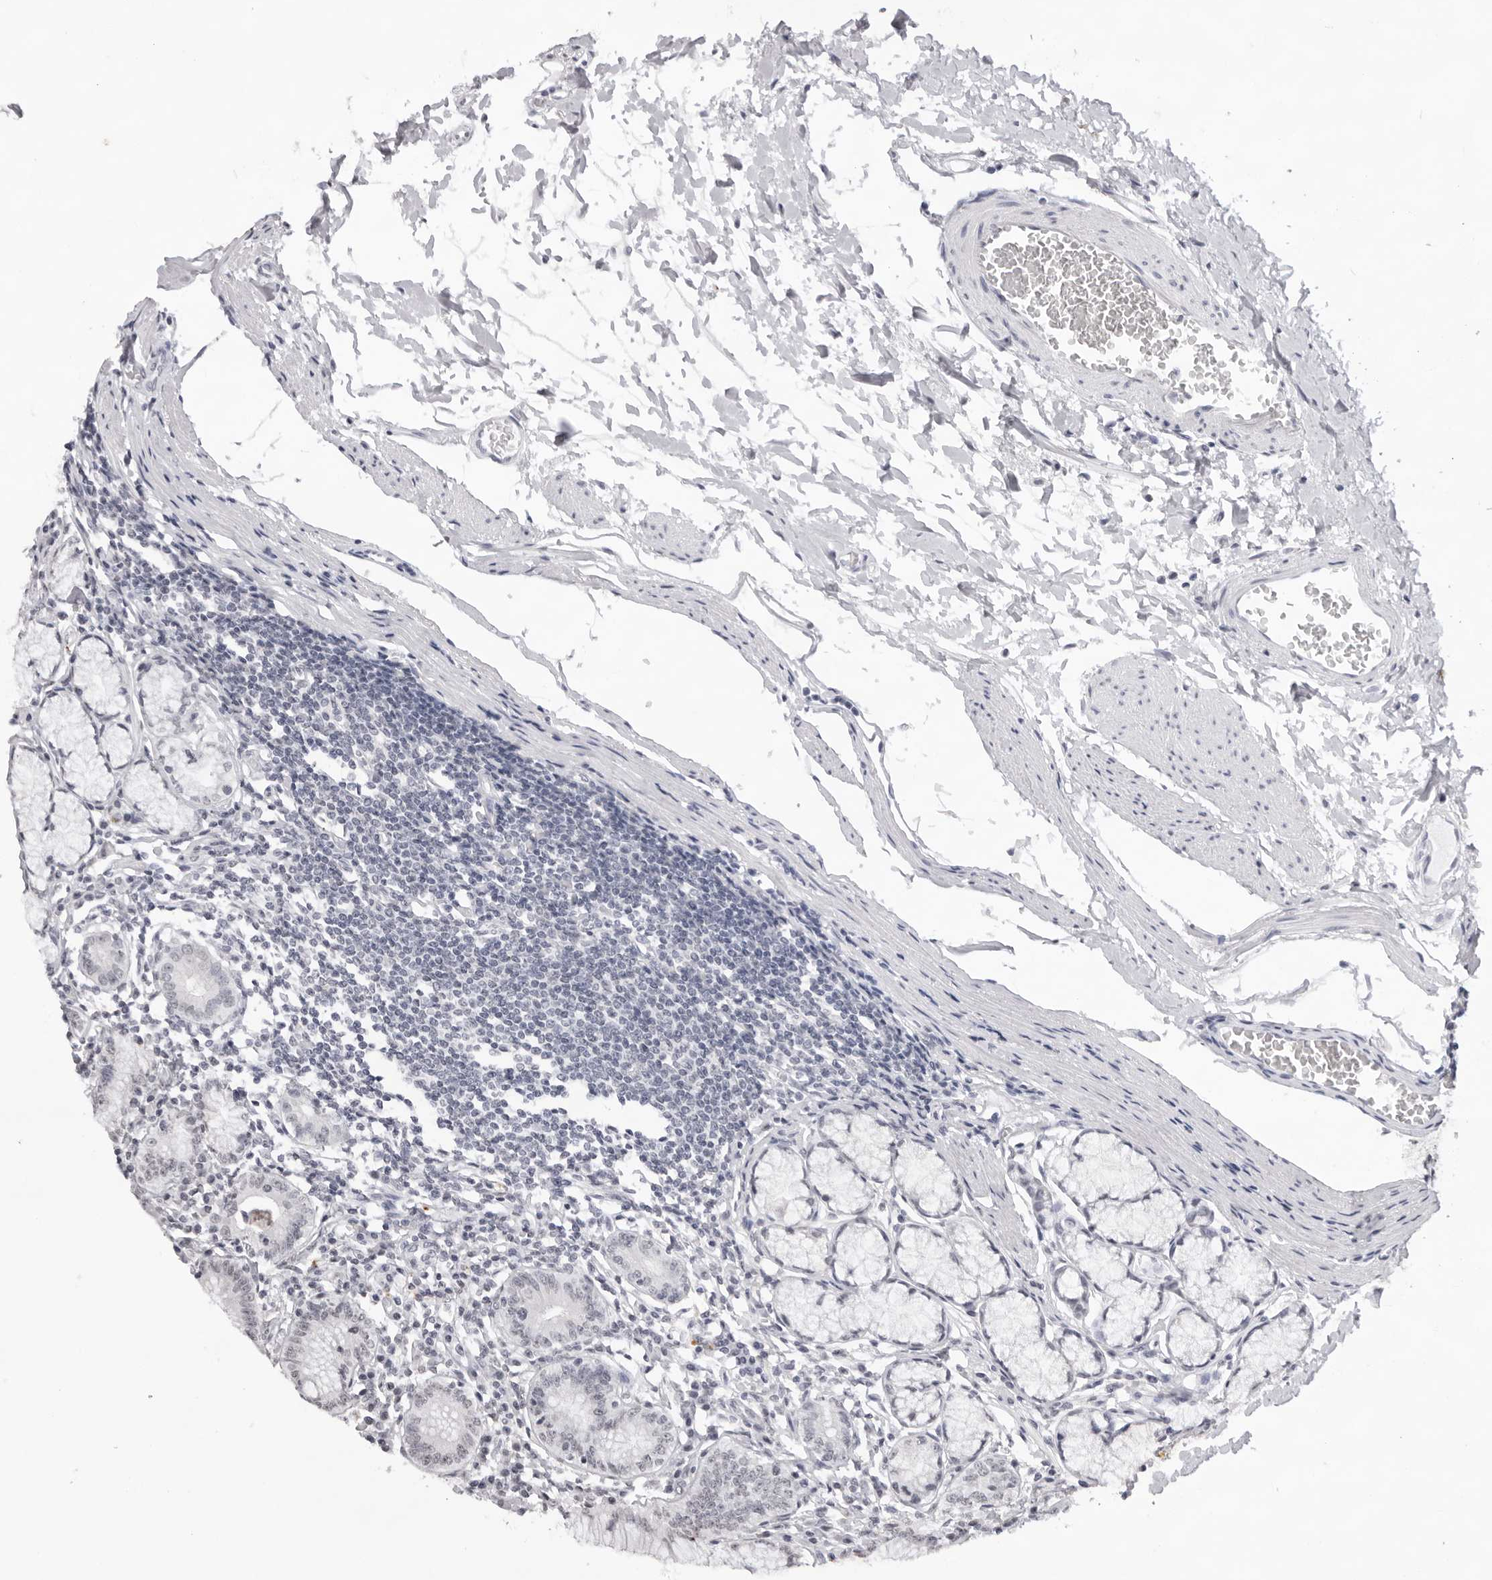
{"staining": {"intensity": "weak", "quantity": "<25%", "location": "nuclear"}, "tissue": "stomach", "cell_type": "Glandular cells", "image_type": "normal", "snomed": [{"axis": "morphology", "description": "Normal tissue, NOS"}, {"axis": "topography", "description": "Stomach"}], "caption": "High magnification brightfield microscopy of normal stomach stained with DAB (3,3'-diaminobenzidine) (brown) and counterstained with hematoxylin (blue): glandular cells show no significant expression.", "gene": "NTM", "patient": {"sex": "male", "age": 55}}